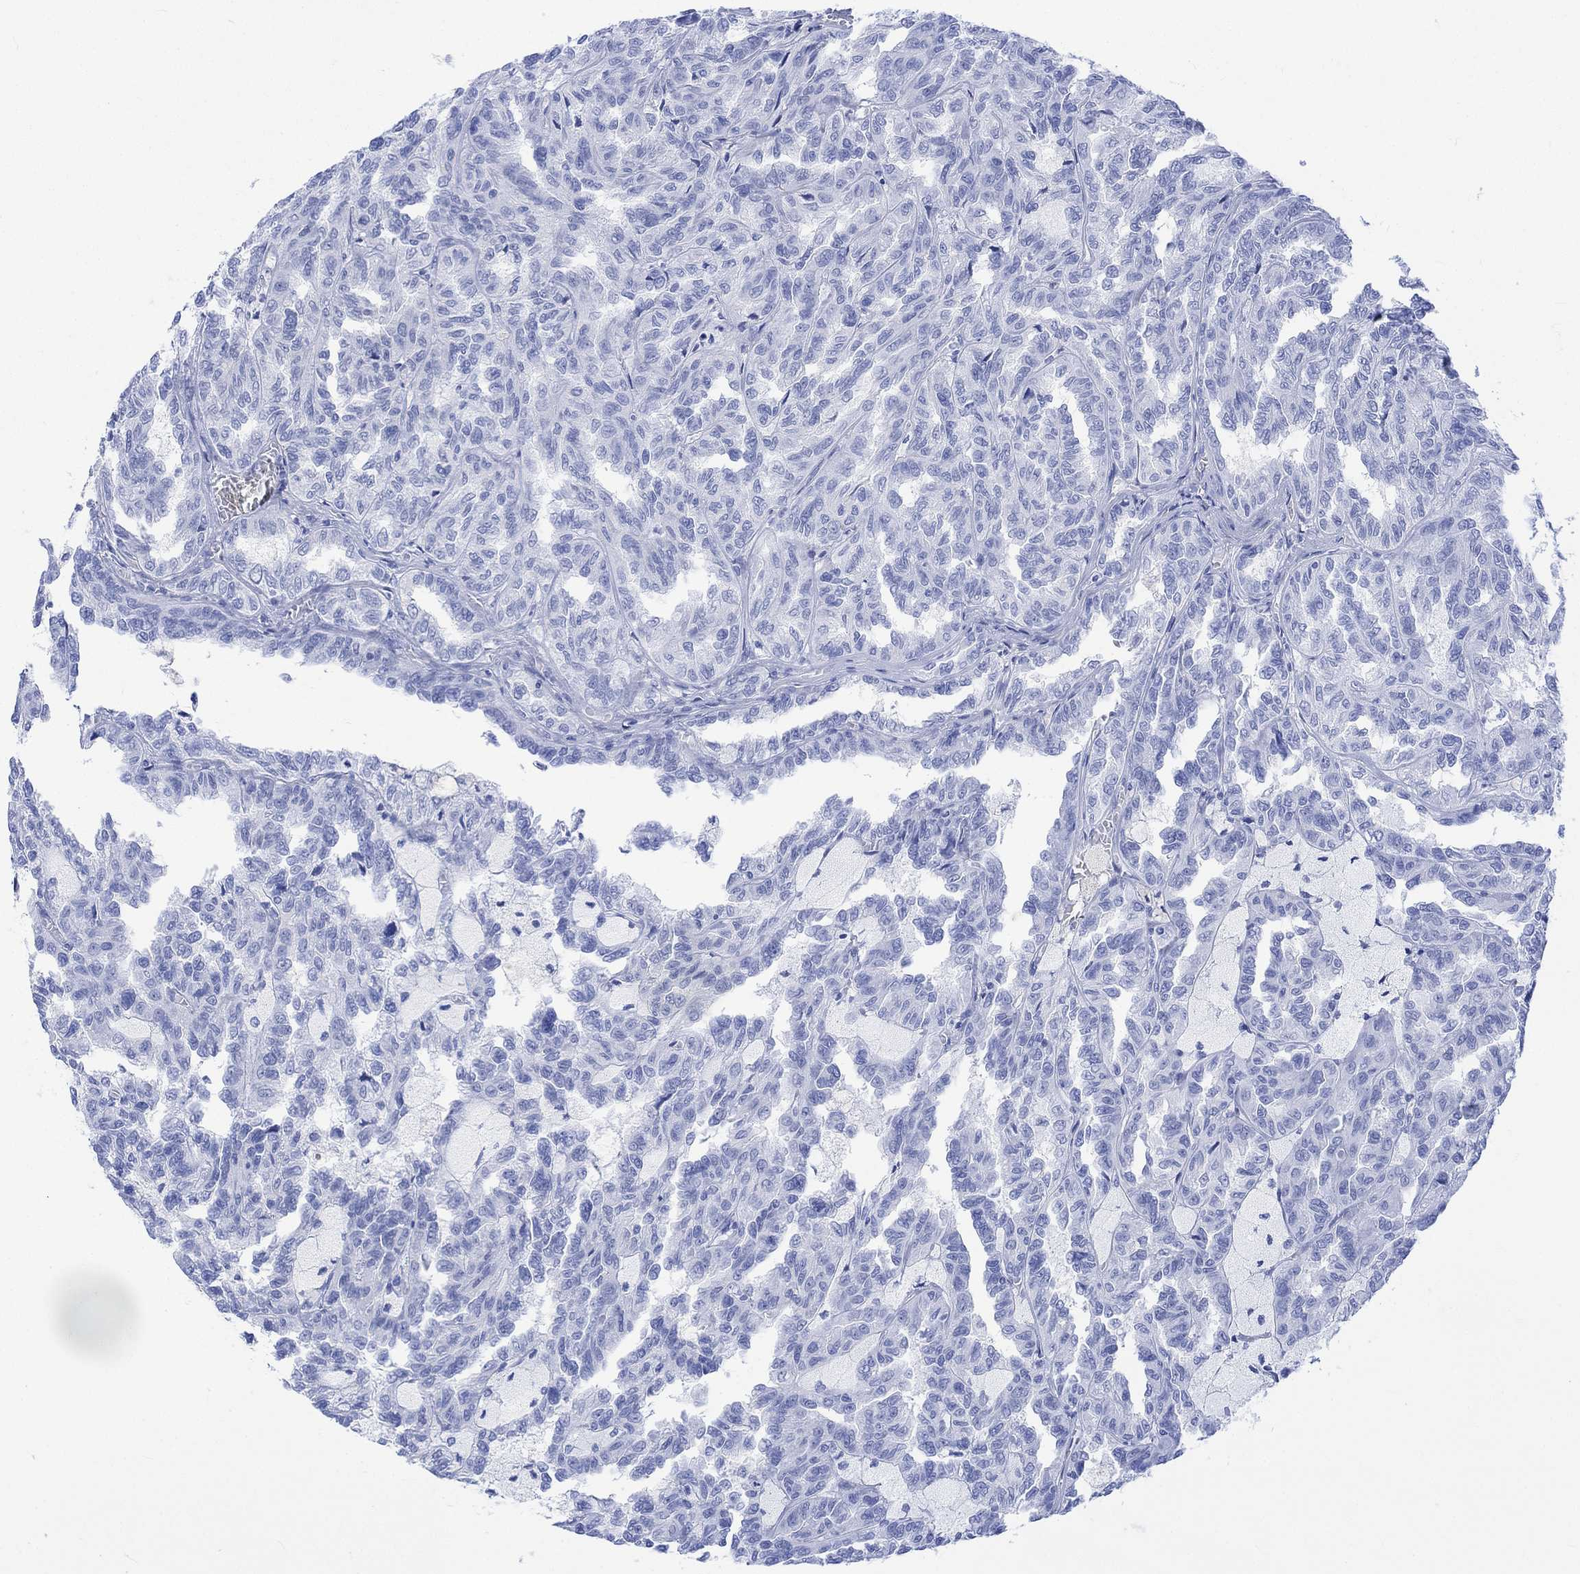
{"staining": {"intensity": "negative", "quantity": "none", "location": "none"}, "tissue": "renal cancer", "cell_type": "Tumor cells", "image_type": "cancer", "snomed": [{"axis": "morphology", "description": "Adenocarcinoma, NOS"}, {"axis": "topography", "description": "Kidney"}], "caption": "This is an IHC micrograph of renal cancer. There is no positivity in tumor cells.", "gene": "CELF4", "patient": {"sex": "male", "age": 79}}